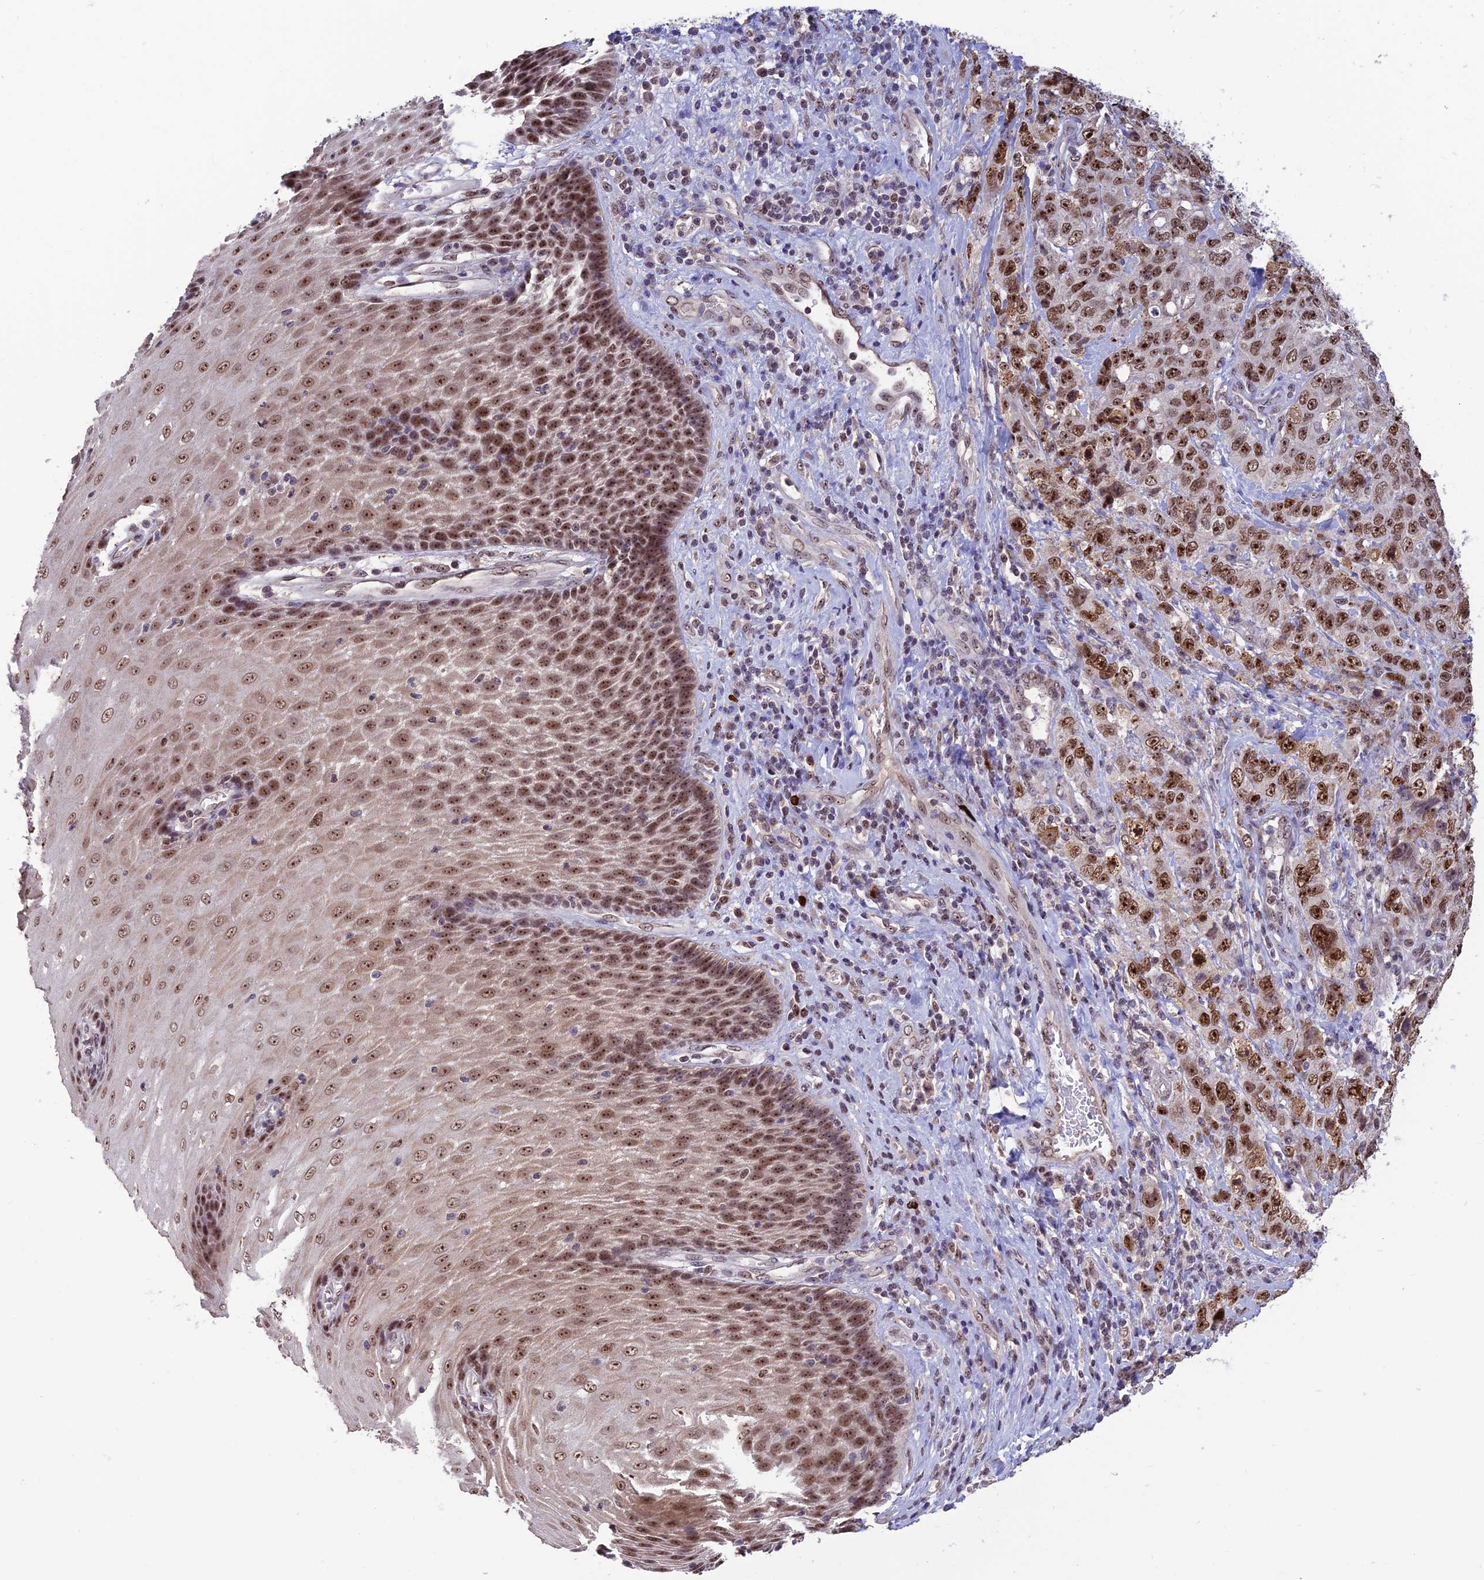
{"staining": {"intensity": "strong", "quantity": ">75%", "location": "nuclear"}, "tissue": "stomach cancer", "cell_type": "Tumor cells", "image_type": "cancer", "snomed": [{"axis": "morphology", "description": "Adenocarcinoma, NOS"}, {"axis": "topography", "description": "Stomach"}], "caption": "Human adenocarcinoma (stomach) stained with a protein marker reveals strong staining in tumor cells.", "gene": "POLR1G", "patient": {"sex": "male", "age": 48}}